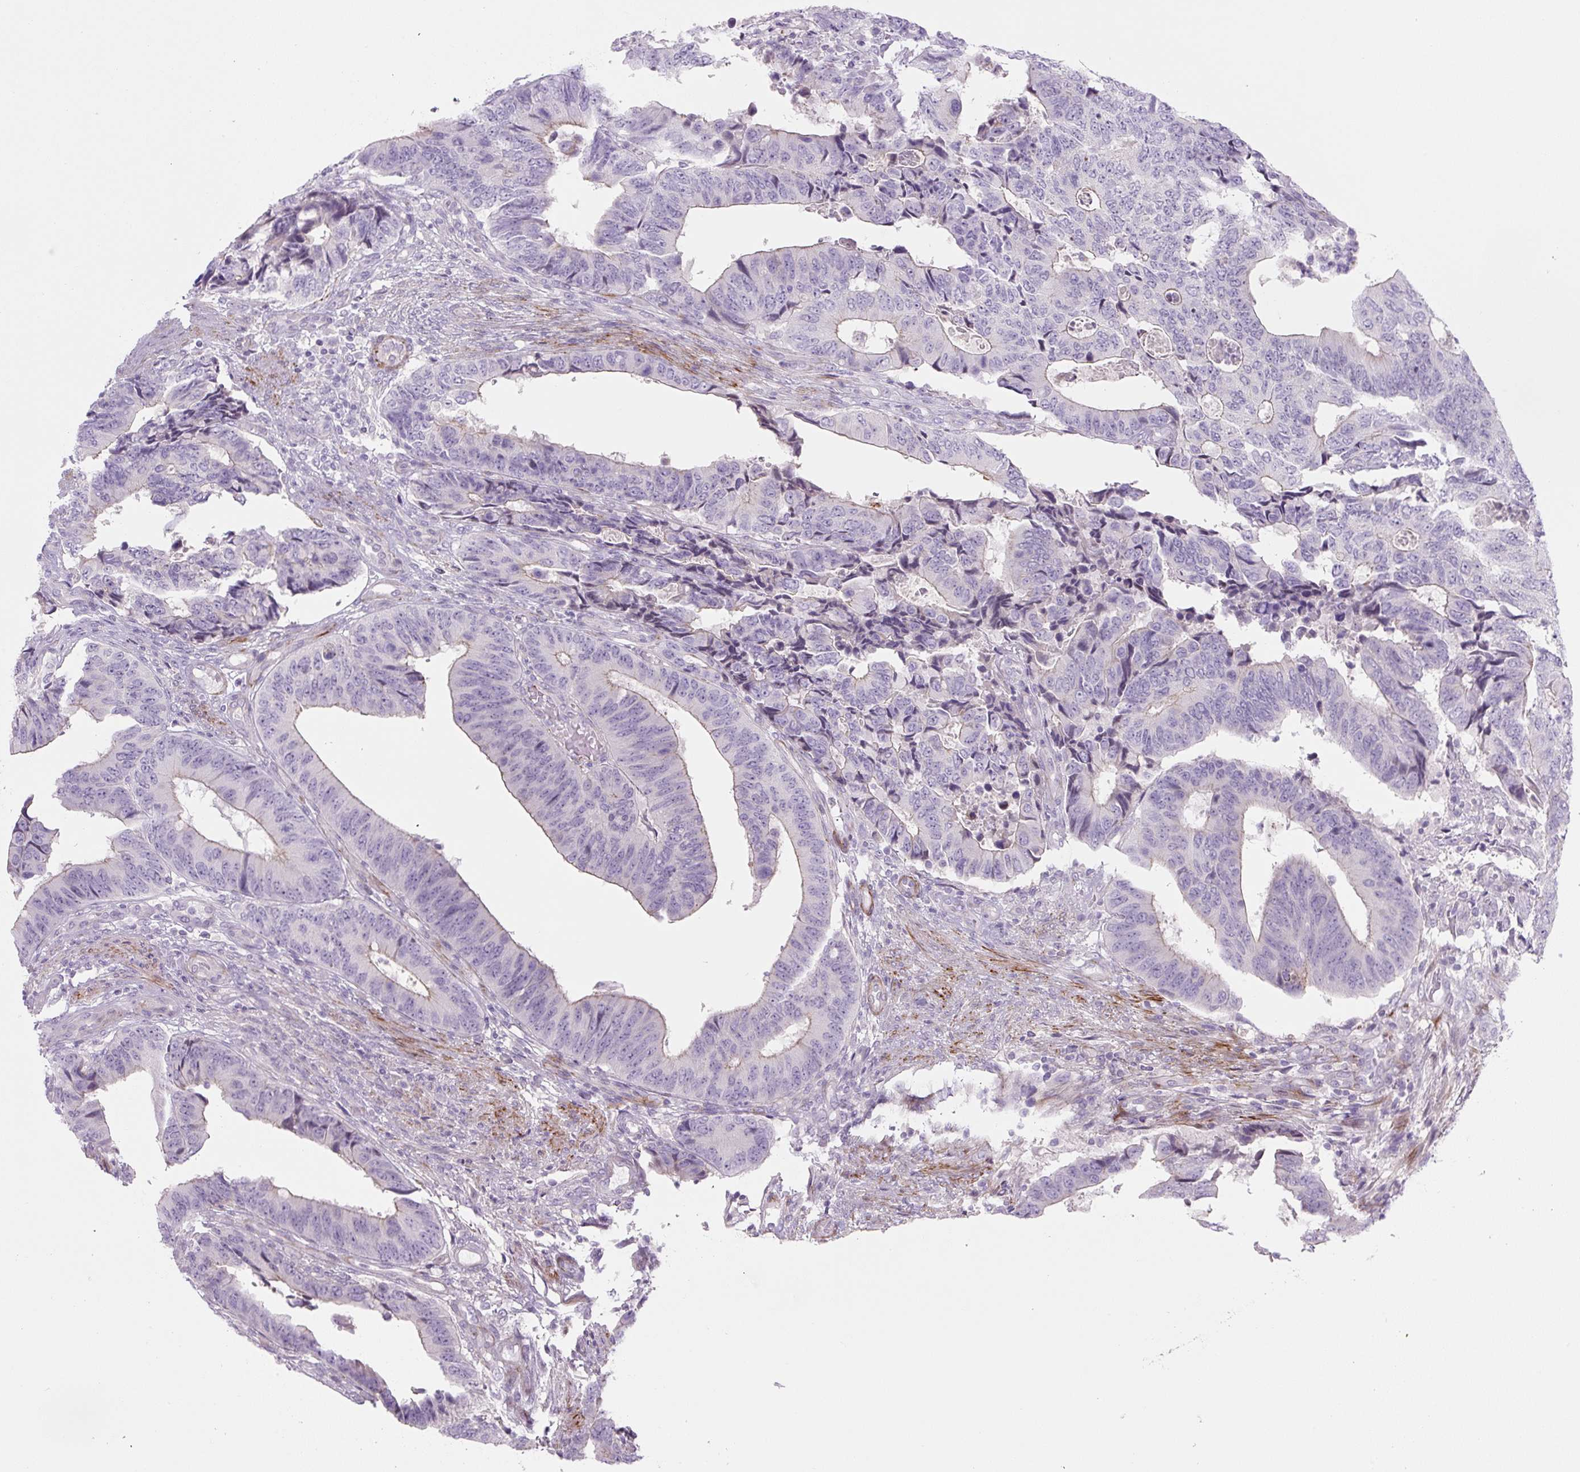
{"staining": {"intensity": "weak", "quantity": "25%-75%", "location": "cytoplasmic/membranous"}, "tissue": "colorectal cancer", "cell_type": "Tumor cells", "image_type": "cancer", "snomed": [{"axis": "morphology", "description": "Adenocarcinoma, NOS"}, {"axis": "topography", "description": "Colon"}], "caption": "The photomicrograph exhibits immunohistochemical staining of colorectal cancer (adenocarcinoma). There is weak cytoplasmic/membranous expression is seen in approximately 25%-75% of tumor cells.", "gene": "PRM1", "patient": {"sex": "male", "age": 87}}